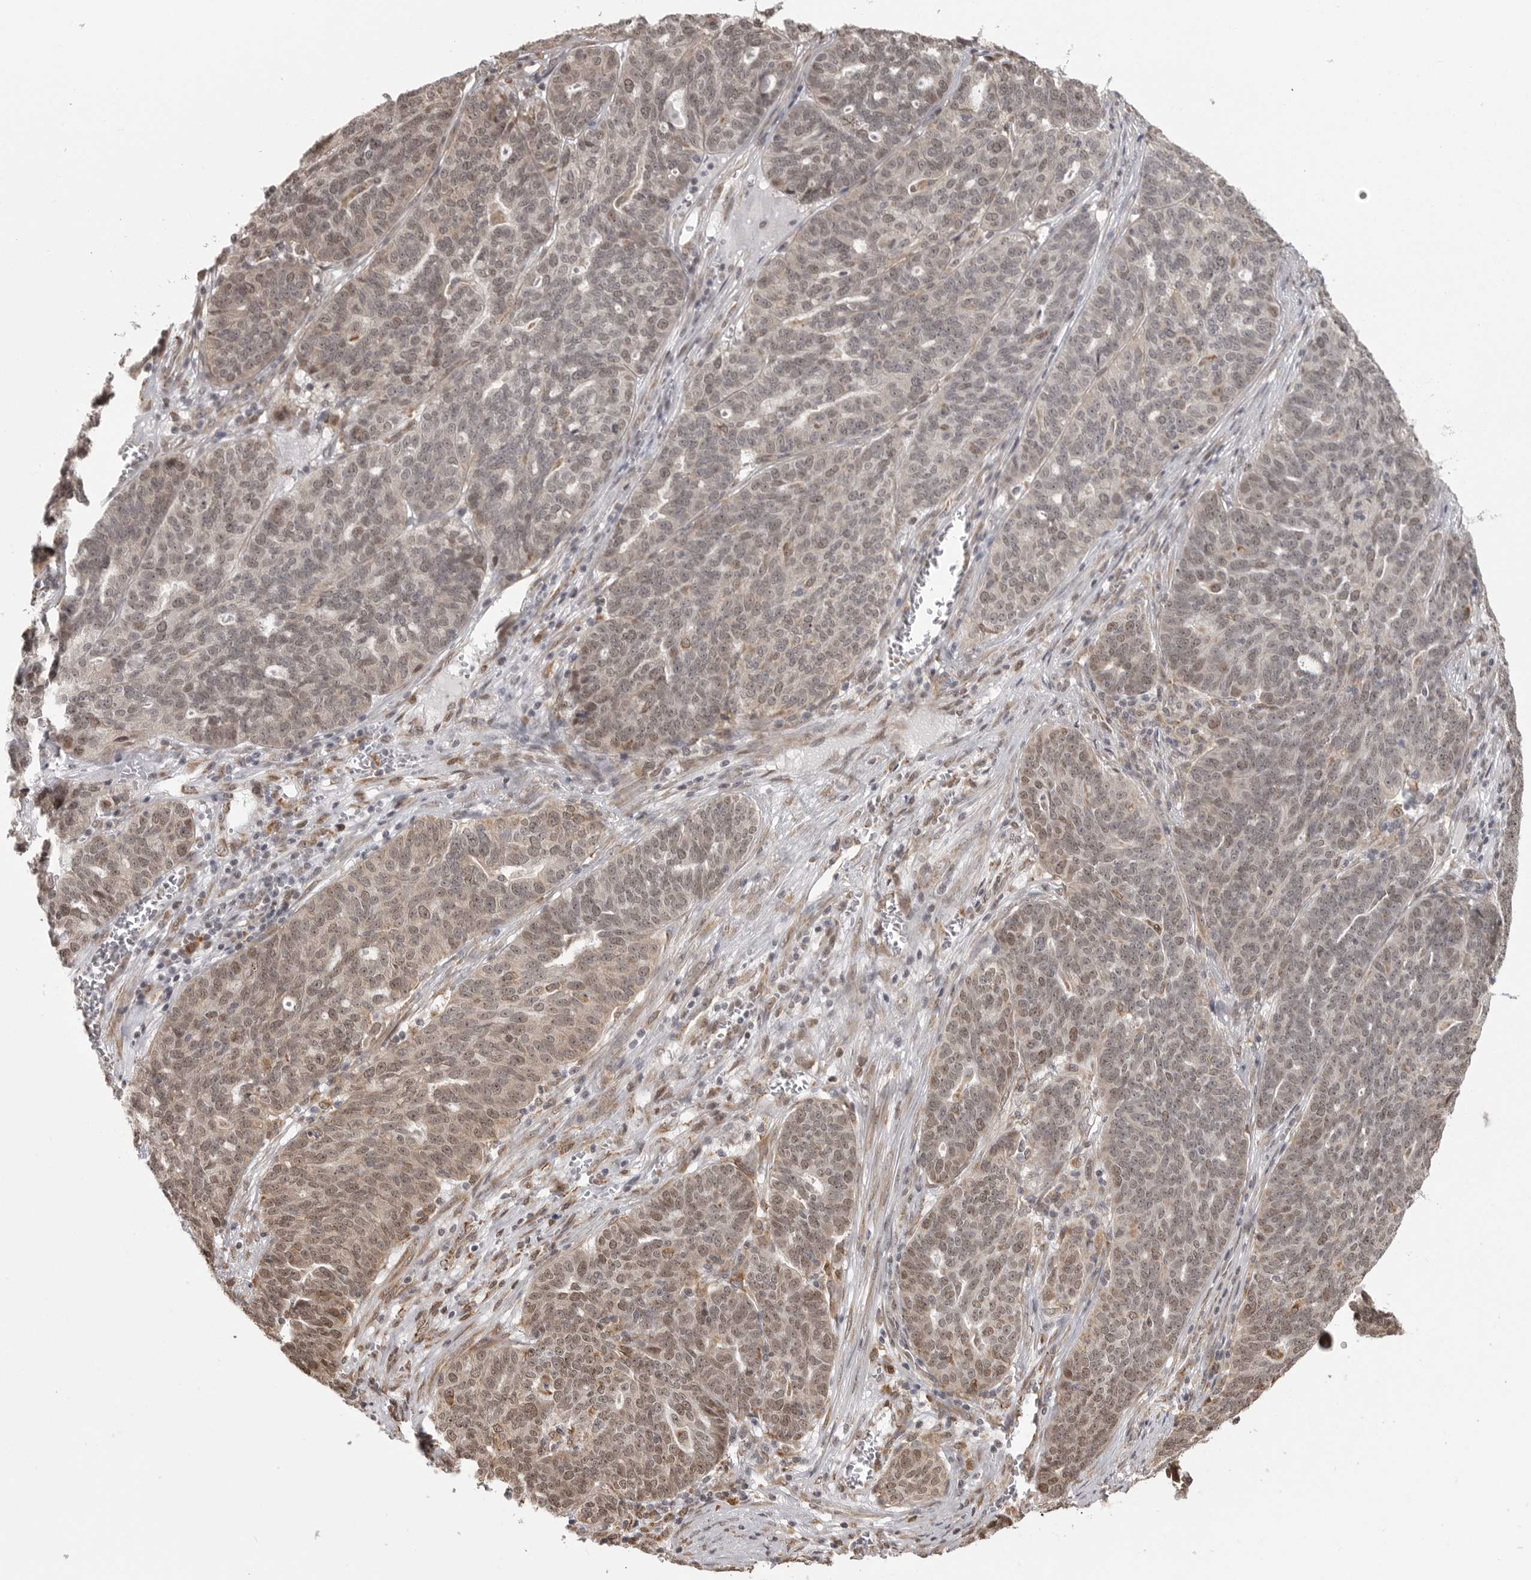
{"staining": {"intensity": "weak", "quantity": "25%-75%", "location": "nuclear"}, "tissue": "ovarian cancer", "cell_type": "Tumor cells", "image_type": "cancer", "snomed": [{"axis": "morphology", "description": "Cystadenocarcinoma, serous, NOS"}, {"axis": "topography", "description": "Ovary"}], "caption": "Immunohistochemistry of serous cystadenocarcinoma (ovarian) reveals low levels of weak nuclear expression in approximately 25%-75% of tumor cells.", "gene": "ISG20L2", "patient": {"sex": "female", "age": 59}}